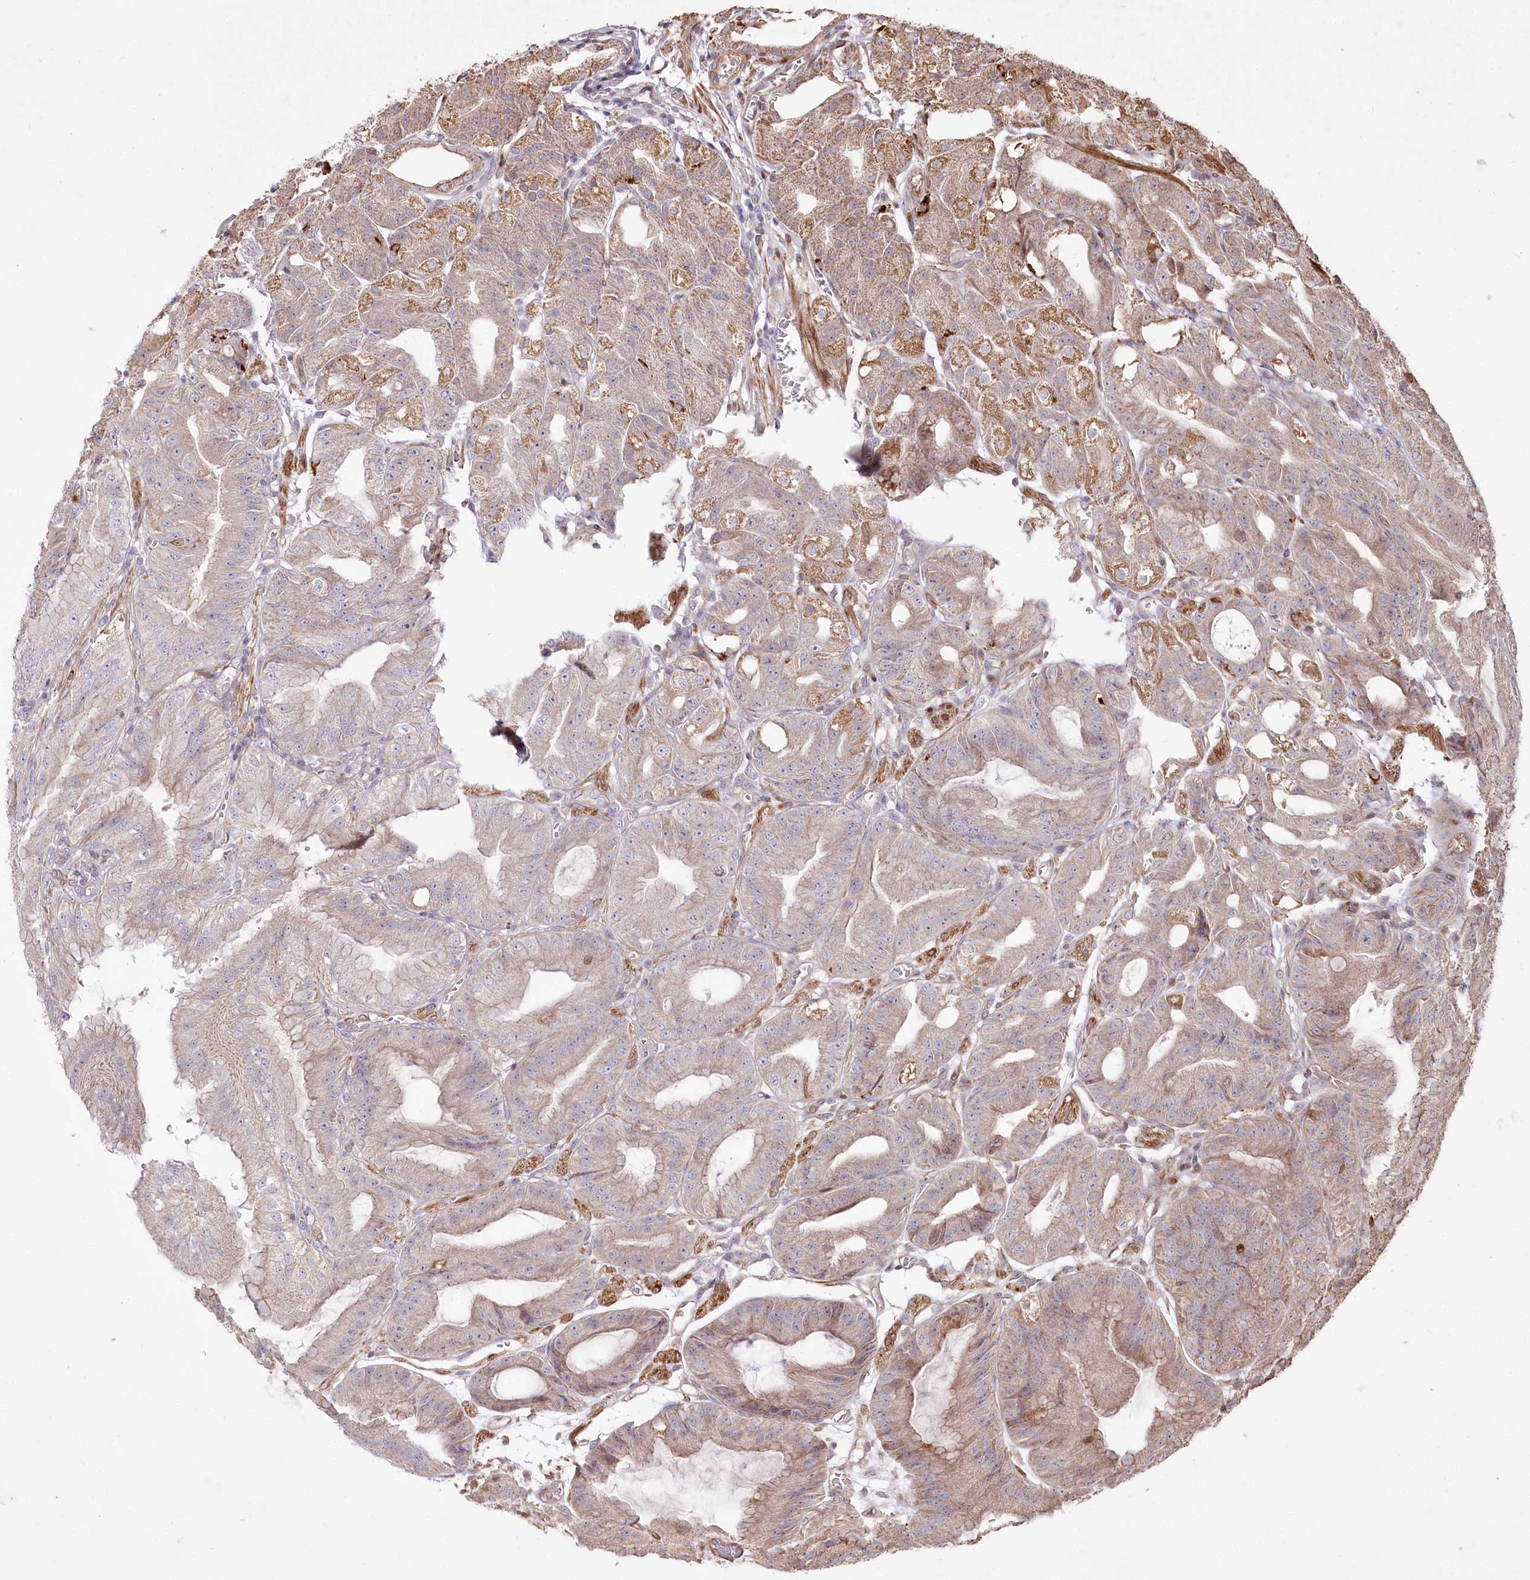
{"staining": {"intensity": "moderate", "quantity": "25%-75%", "location": "cytoplasmic/membranous"}, "tissue": "stomach", "cell_type": "Glandular cells", "image_type": "normal", "snomed": [{"axis": "morphology", "description": "Normal tissue, NOS"}, {"axis": "topography", "description": "Stomach, upper"}, {"axis": "topography", "description": "Stomach, lower"}], "caption": "Unremarkable stomach displays moderate cytoplasmic/membranous expression in about 25%-75% of glandular cells (Brightfield microscopy of DAB IHC at high magnification)..", "gene": "PSTK", "patient": {"sex": "male", "age": 71}}